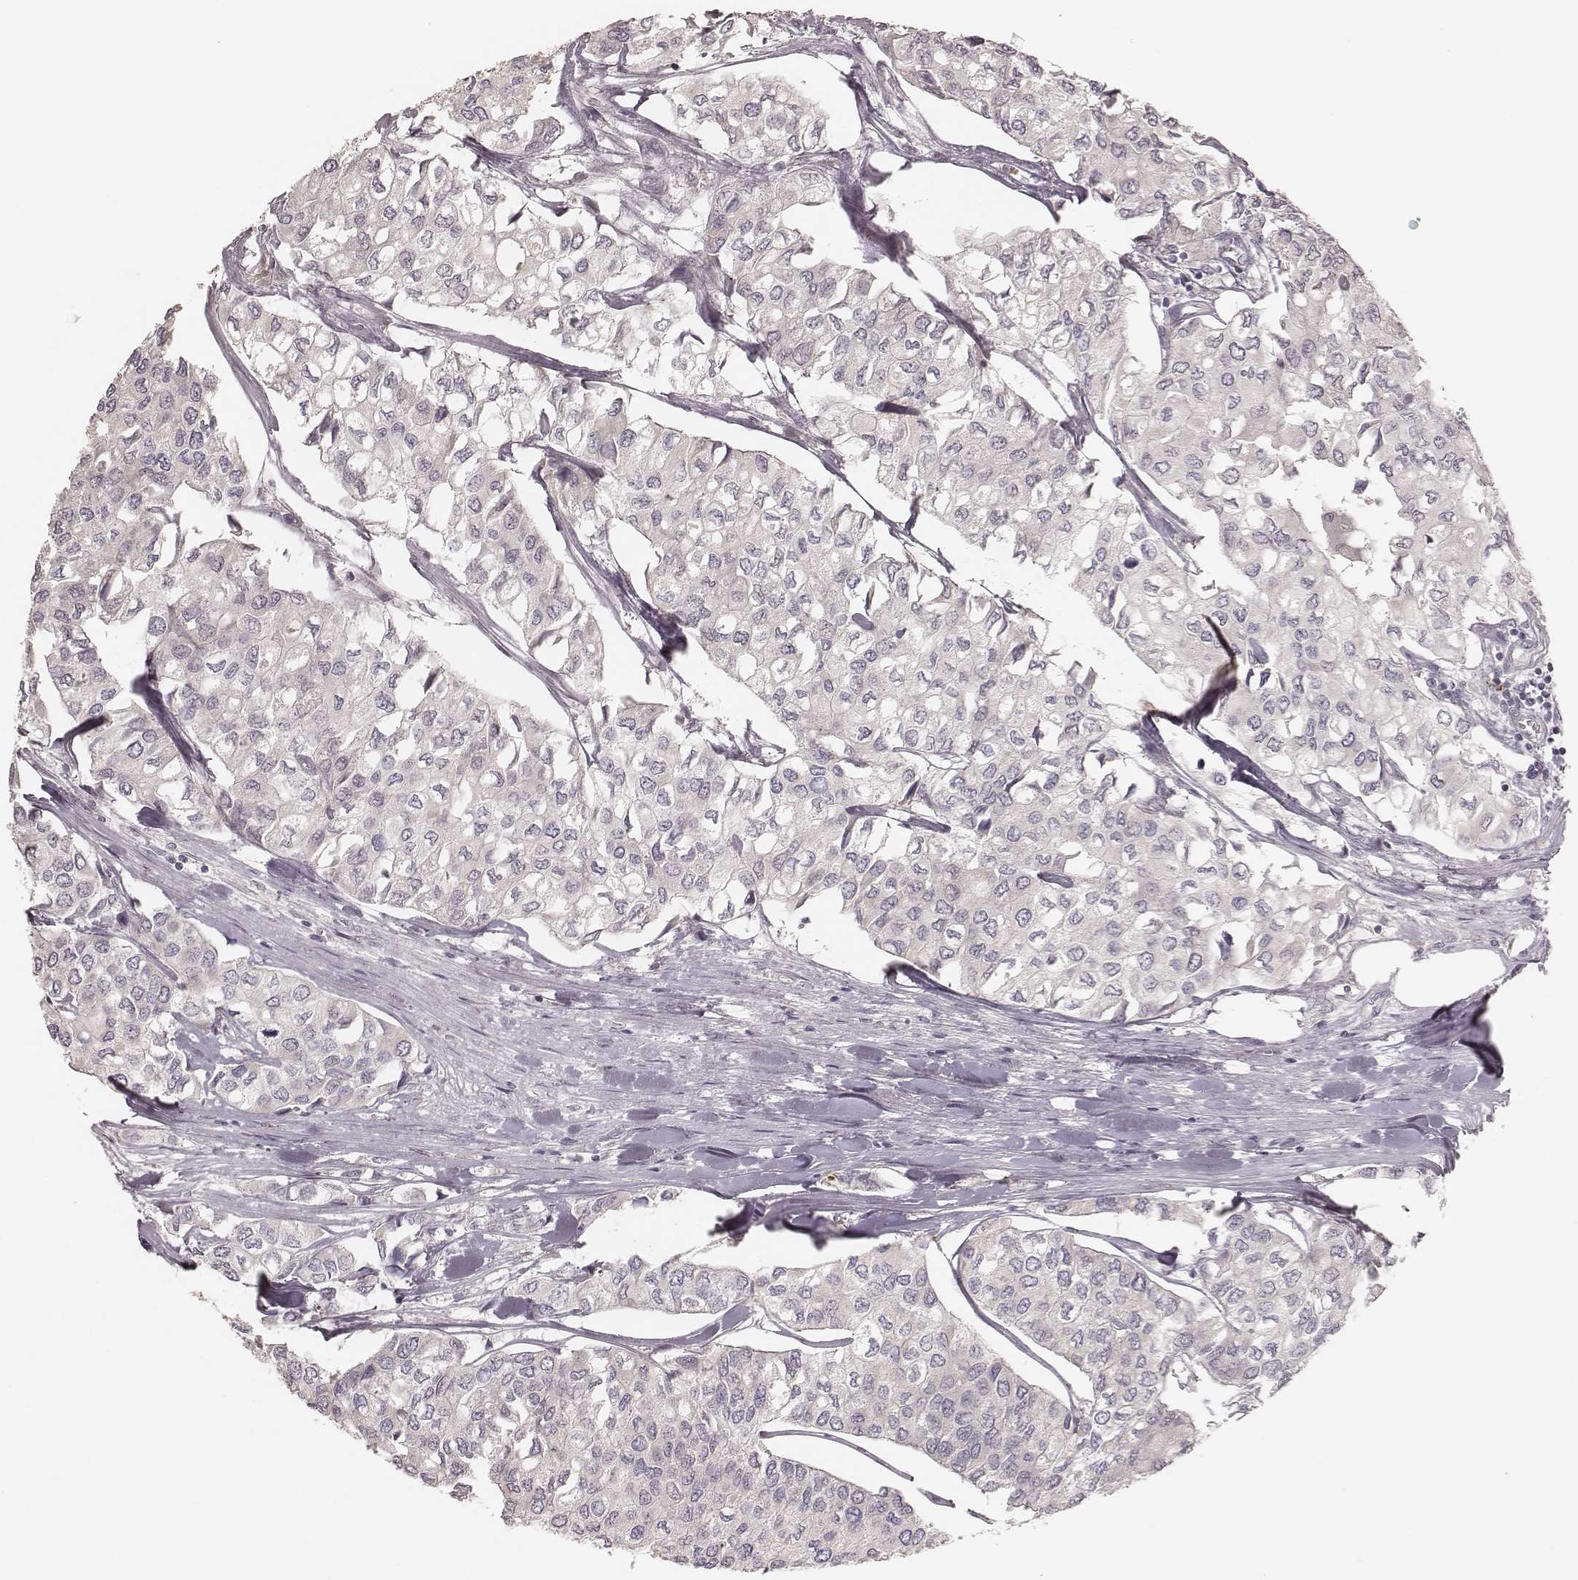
{"staining": {"intensity": "negative", "quantity": "none", "location": "none"}, "tissue": "urothelial cancer", "cell_type": "Tumor cells", "image_type": "cancer", "snomed": [{"axis": "morphology", "description": "Urothelial carcinoma, High grade"}, {"axis": "topography", "description": "Urinary bladder"}], "caption": "Immunohistochemistry histopathology image of neoplastic tissue: urothelial carcinoma (high-grade) stained with DAB (3,3'-diaminobenzidine) reveals no significant protein expression in tumor cells.", "gene": "ABCA7", "patient": {"sex": "male", "age": 73}}